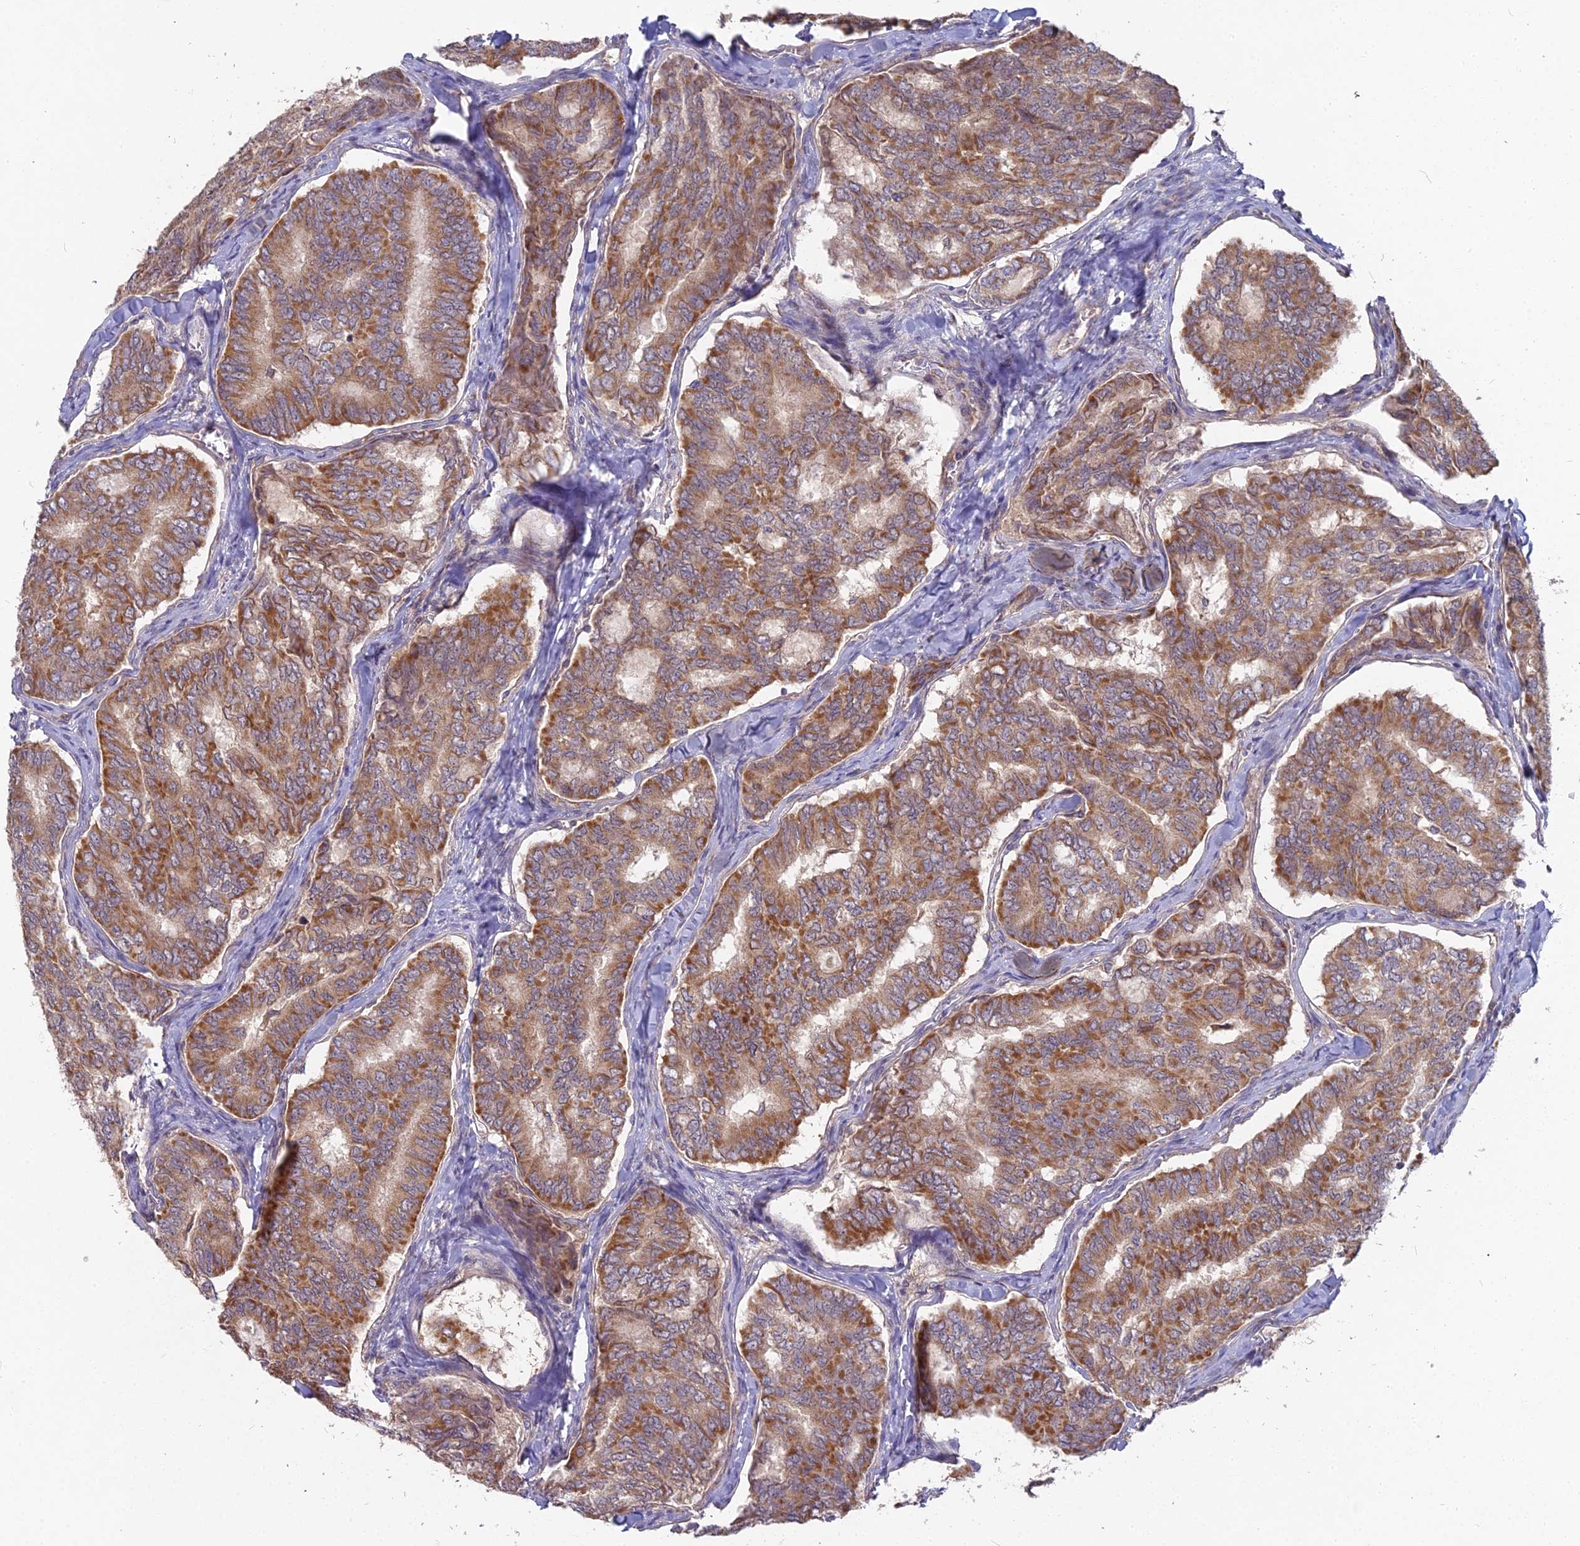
{"staining": {"intensity": "moderate", "quantity": ">75%", "location": "cytoplasmic/membranous"}, "tissue": "thyroid cancer", "cell_type": "Tumor cells", "image_type": "cancer", "snomed": [{"axis": "morphology", "description": "Papillary adenocarcinoma, NOS"}, {"axis": "topography", "description": "Thyroid gland"}], "caption": "A photomicrograph showing moderate cytoplasmic/membranous expression in about >75% of tumor cells in papillary adenocarcinoma (thyroid), as visualized by brown immunohistochemical staining.", "gene": "MICU2", "patient": {"sex": "female", "age": 35}}